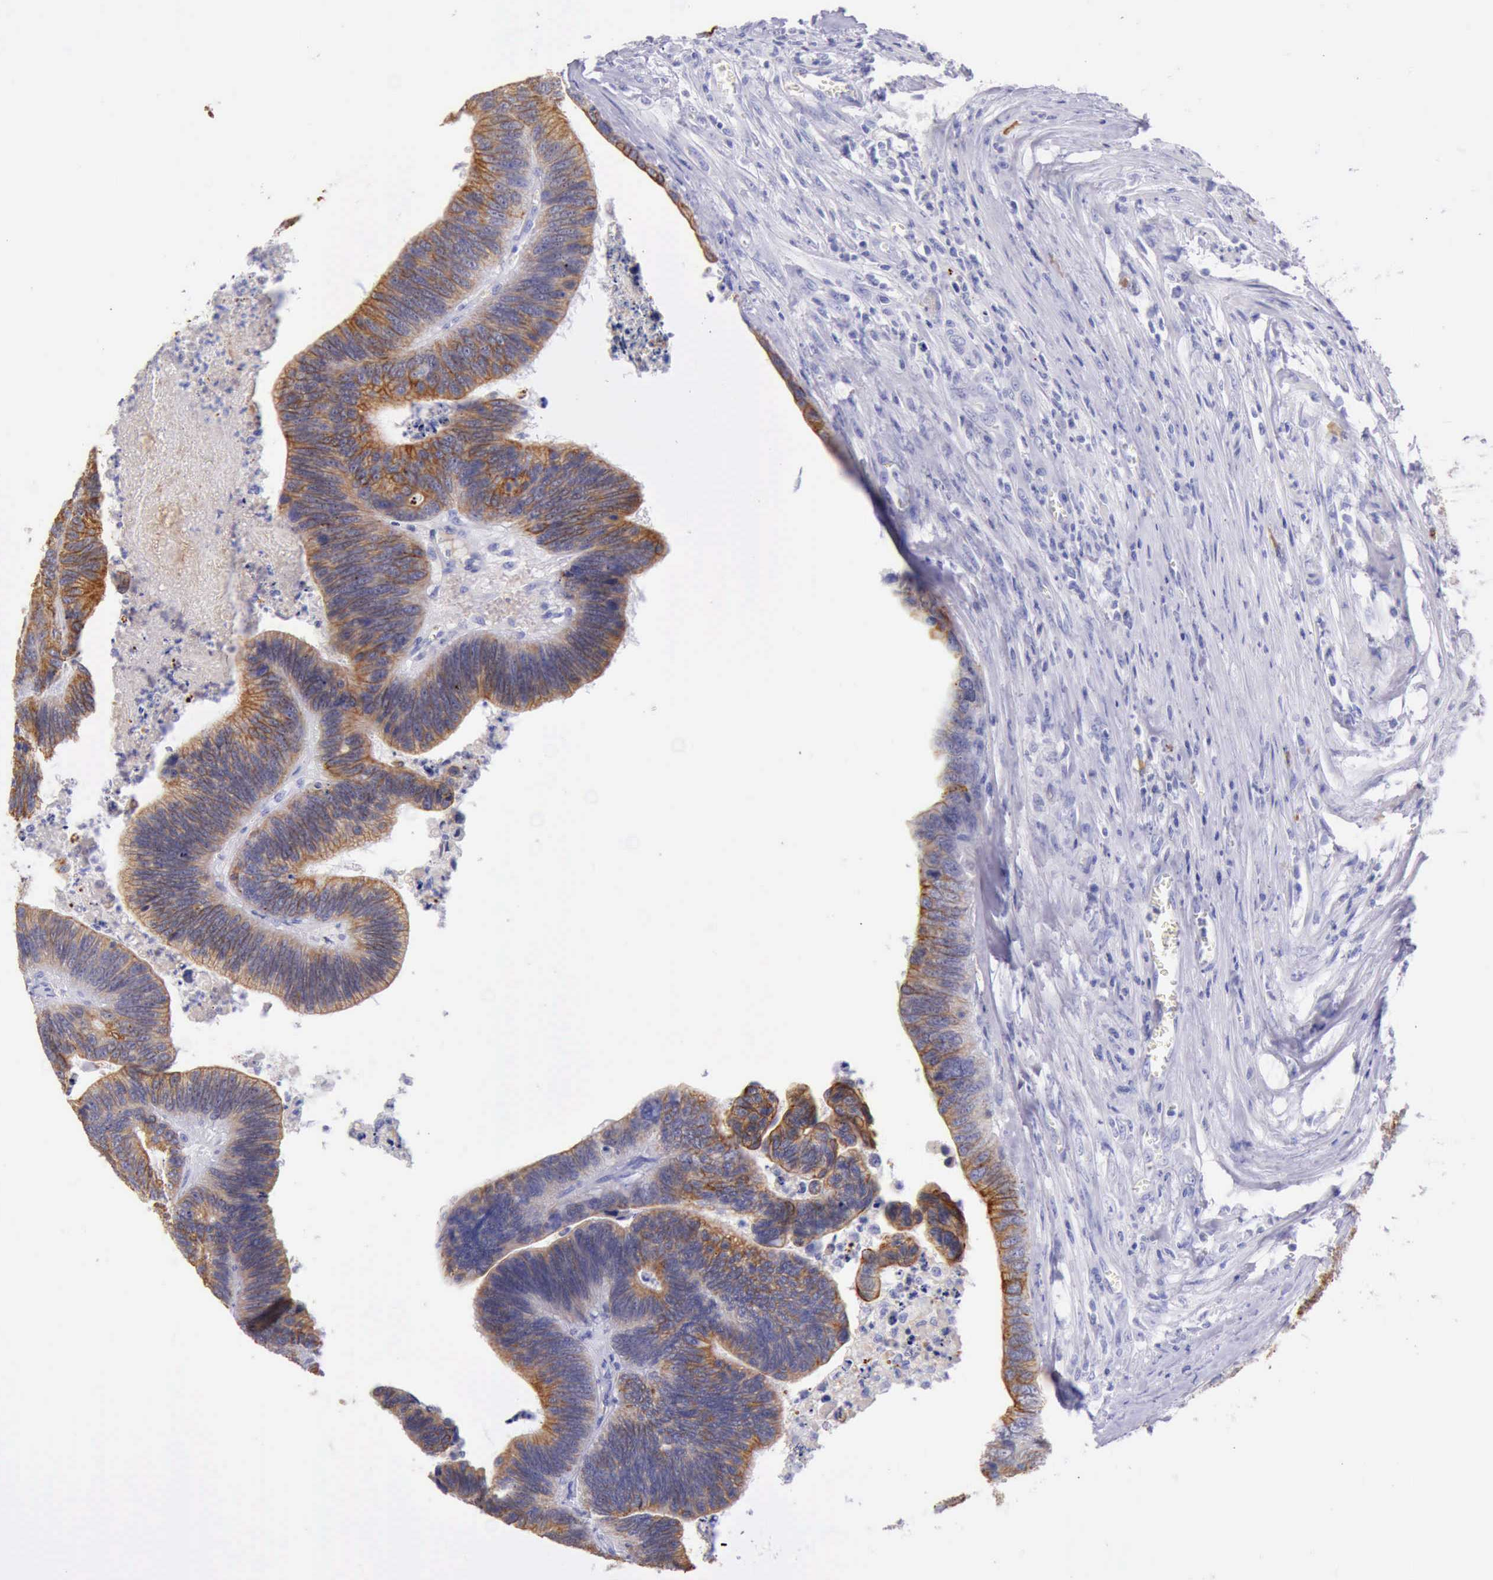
{"staining": {"intensity": "moderate", "quantity": ">75%", "location": "cytoplasmic/membranous"}, "tissue": "colorectal cancer", "cell_type": "Tumor cells", "image_type": "cancer", "snomed": [{"axis": "morphology", "description": "Adenocarcinoma, NOS"}, {"axis": "topography", "description": "Colon"}], "caption": "Brown immunohistochemical staining in colorectal cancer (adenocarcinoma) reveals moderate cytoplasmic/membranous staining in about >75% of tumor cells. (IHC, brightfield microscopy, high magnification).", "gene": "KRT8", "patient": {"sex": "male", "age": 72}}